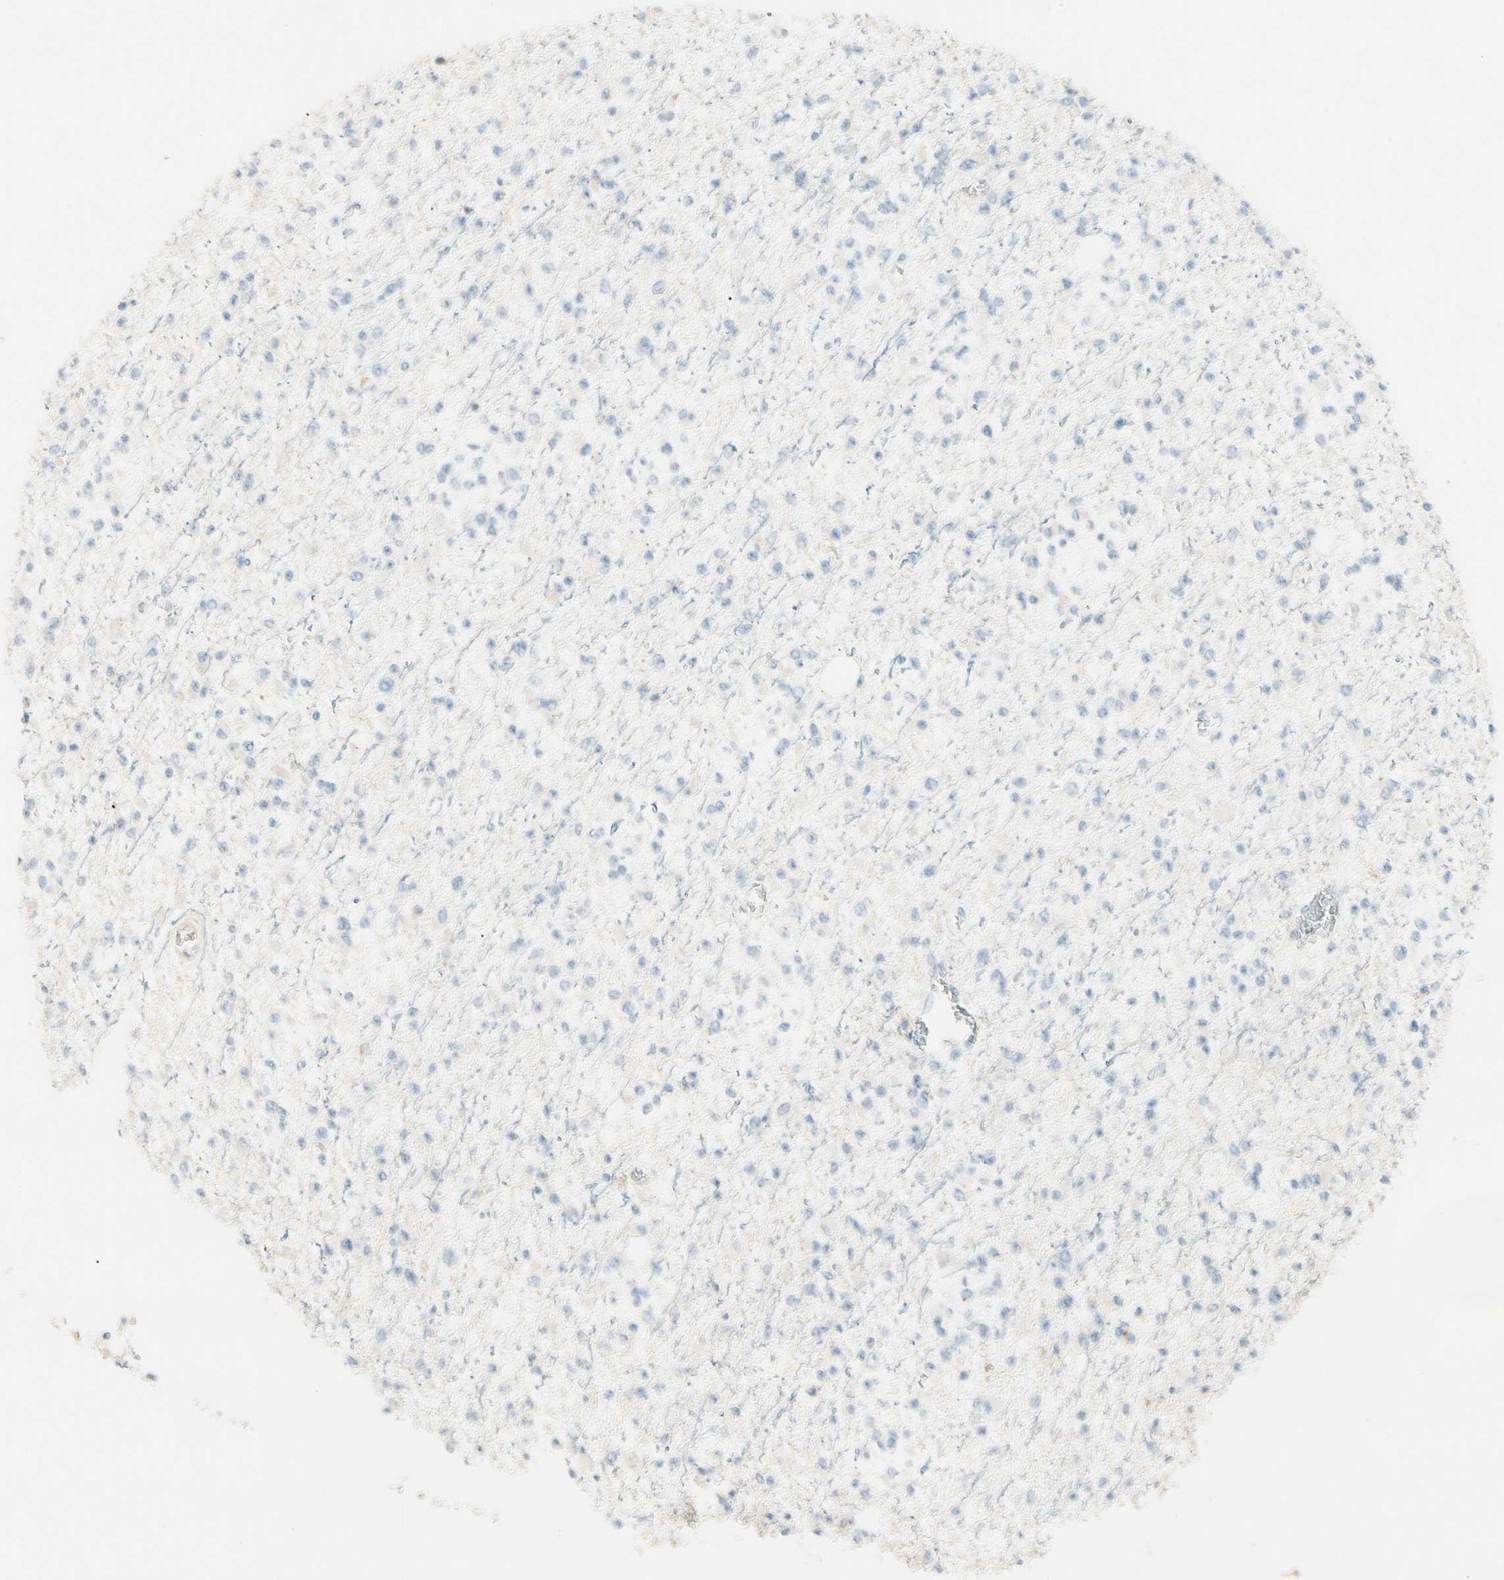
{"staining": {"intensity": "negative", "quantity": "none", "location": "none"}, "tissue": "glioma", "cell_type": "Tumor cells", "image_type": "cancer", "snomed": [{"axis": "morphology", "description": "Glioma, malignant, Low grade"}, {"axis": "topography", "description": "Brain"}], "caption": "Tumor cells show no significant positivity in glioma.", "gene": "ALDH18A1", "patient": {"sex": "female", "age": 22}}